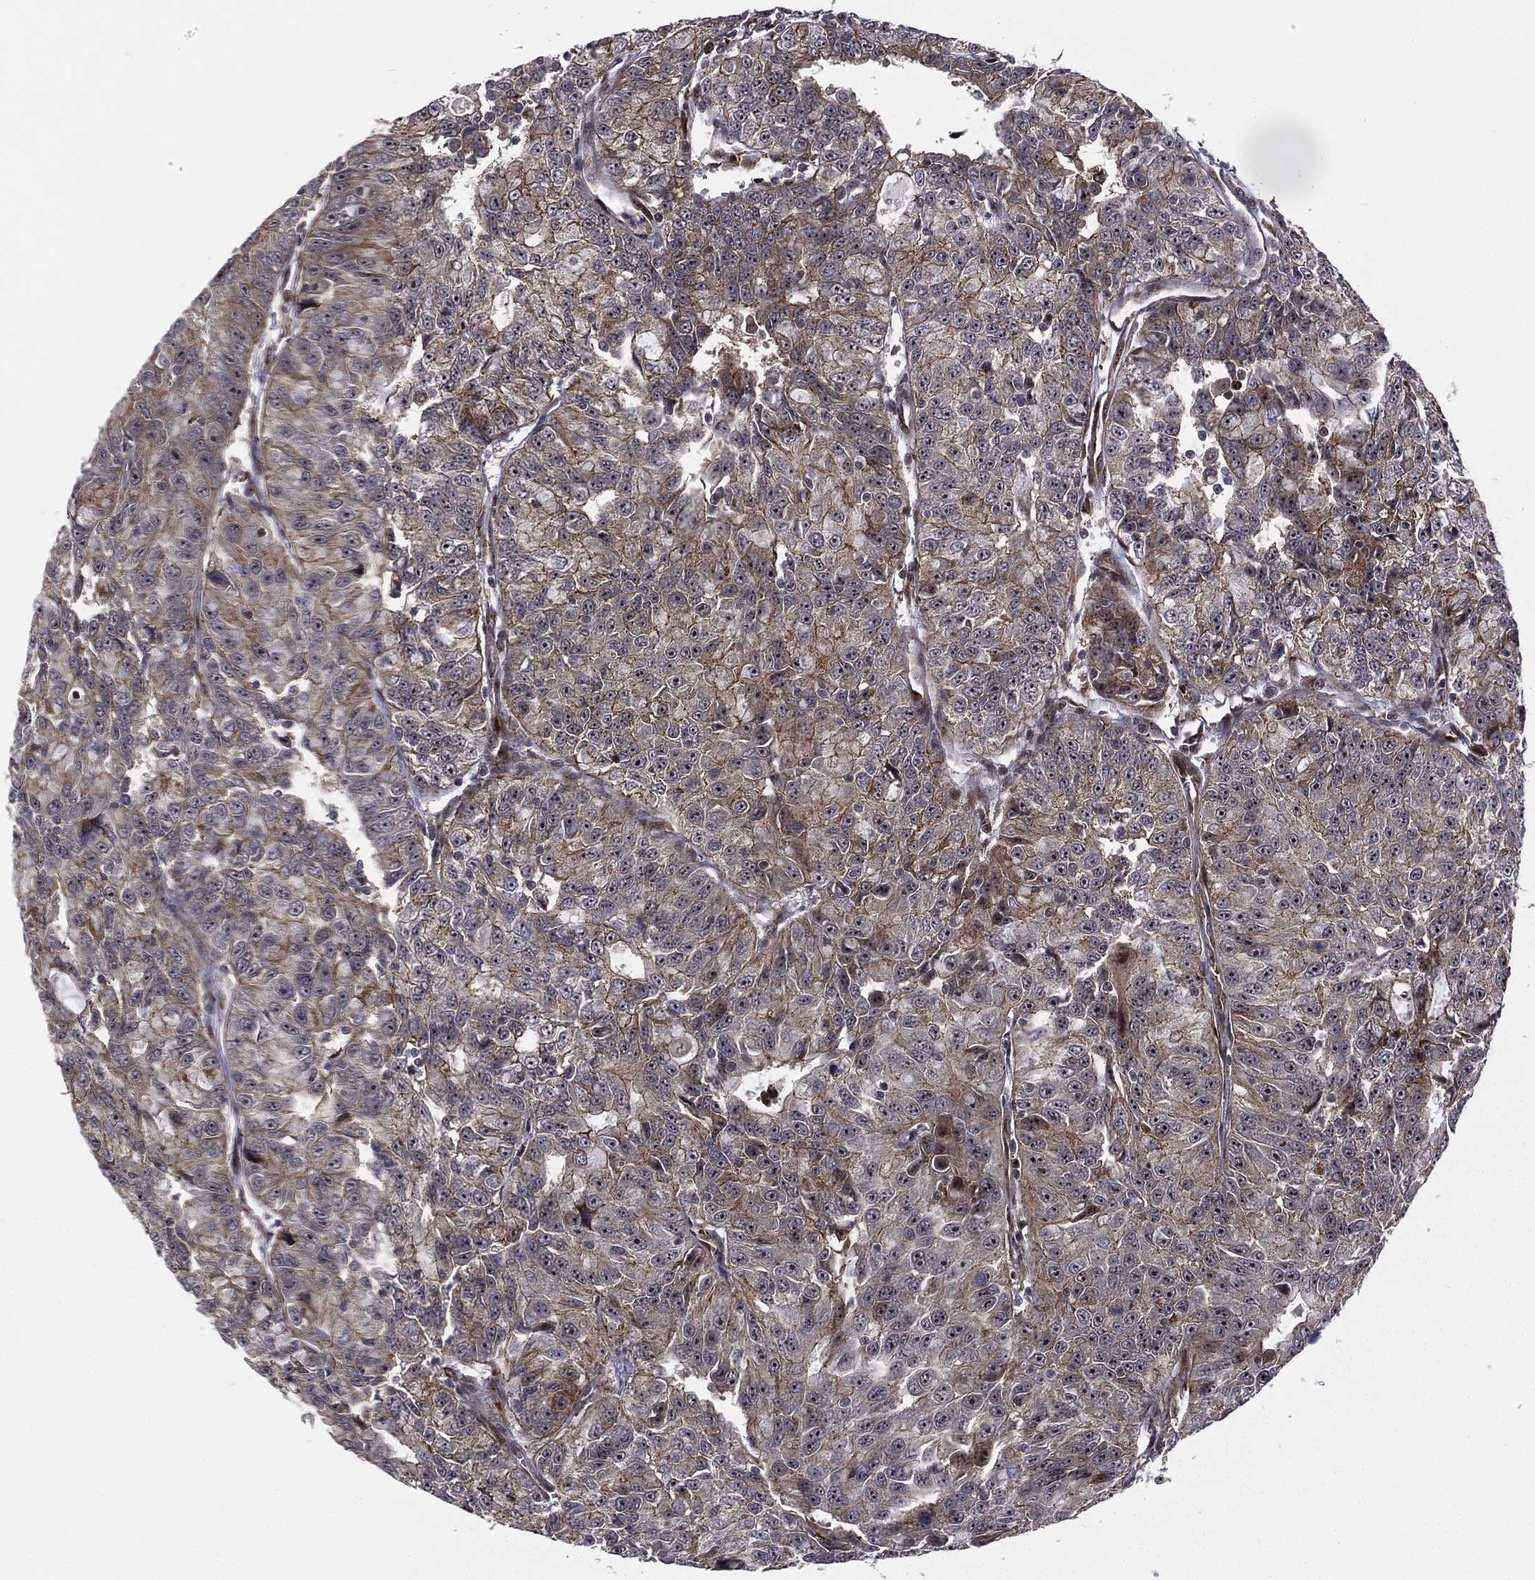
{"staining": {"intensity": "moderate", "quantity": "25%-75%", "location": "cytoplasmic/membranous"}, "tissue": "urothelial cancer", "cell_type": "Tumor cells", "image_type": "cancer", "snomed": [{"axis": "morphology", "description": "Urothelial carcinoma, NOS"}, {"axis": "morphology", "description": "Urothelial carcinoma, High grade"}, {"axis": "topography", "description": "Urinary bladder"}], "caption": "Immunohistochemistry micrograph of human urothelial cancer stained for a protein (brown), which demonstrates medium levels of moderate cytoplasmic/membranous expression in about 25%-75% of tumor cells.", "gene": "VHL", "patient": {"sex": "female", "age": 73}}